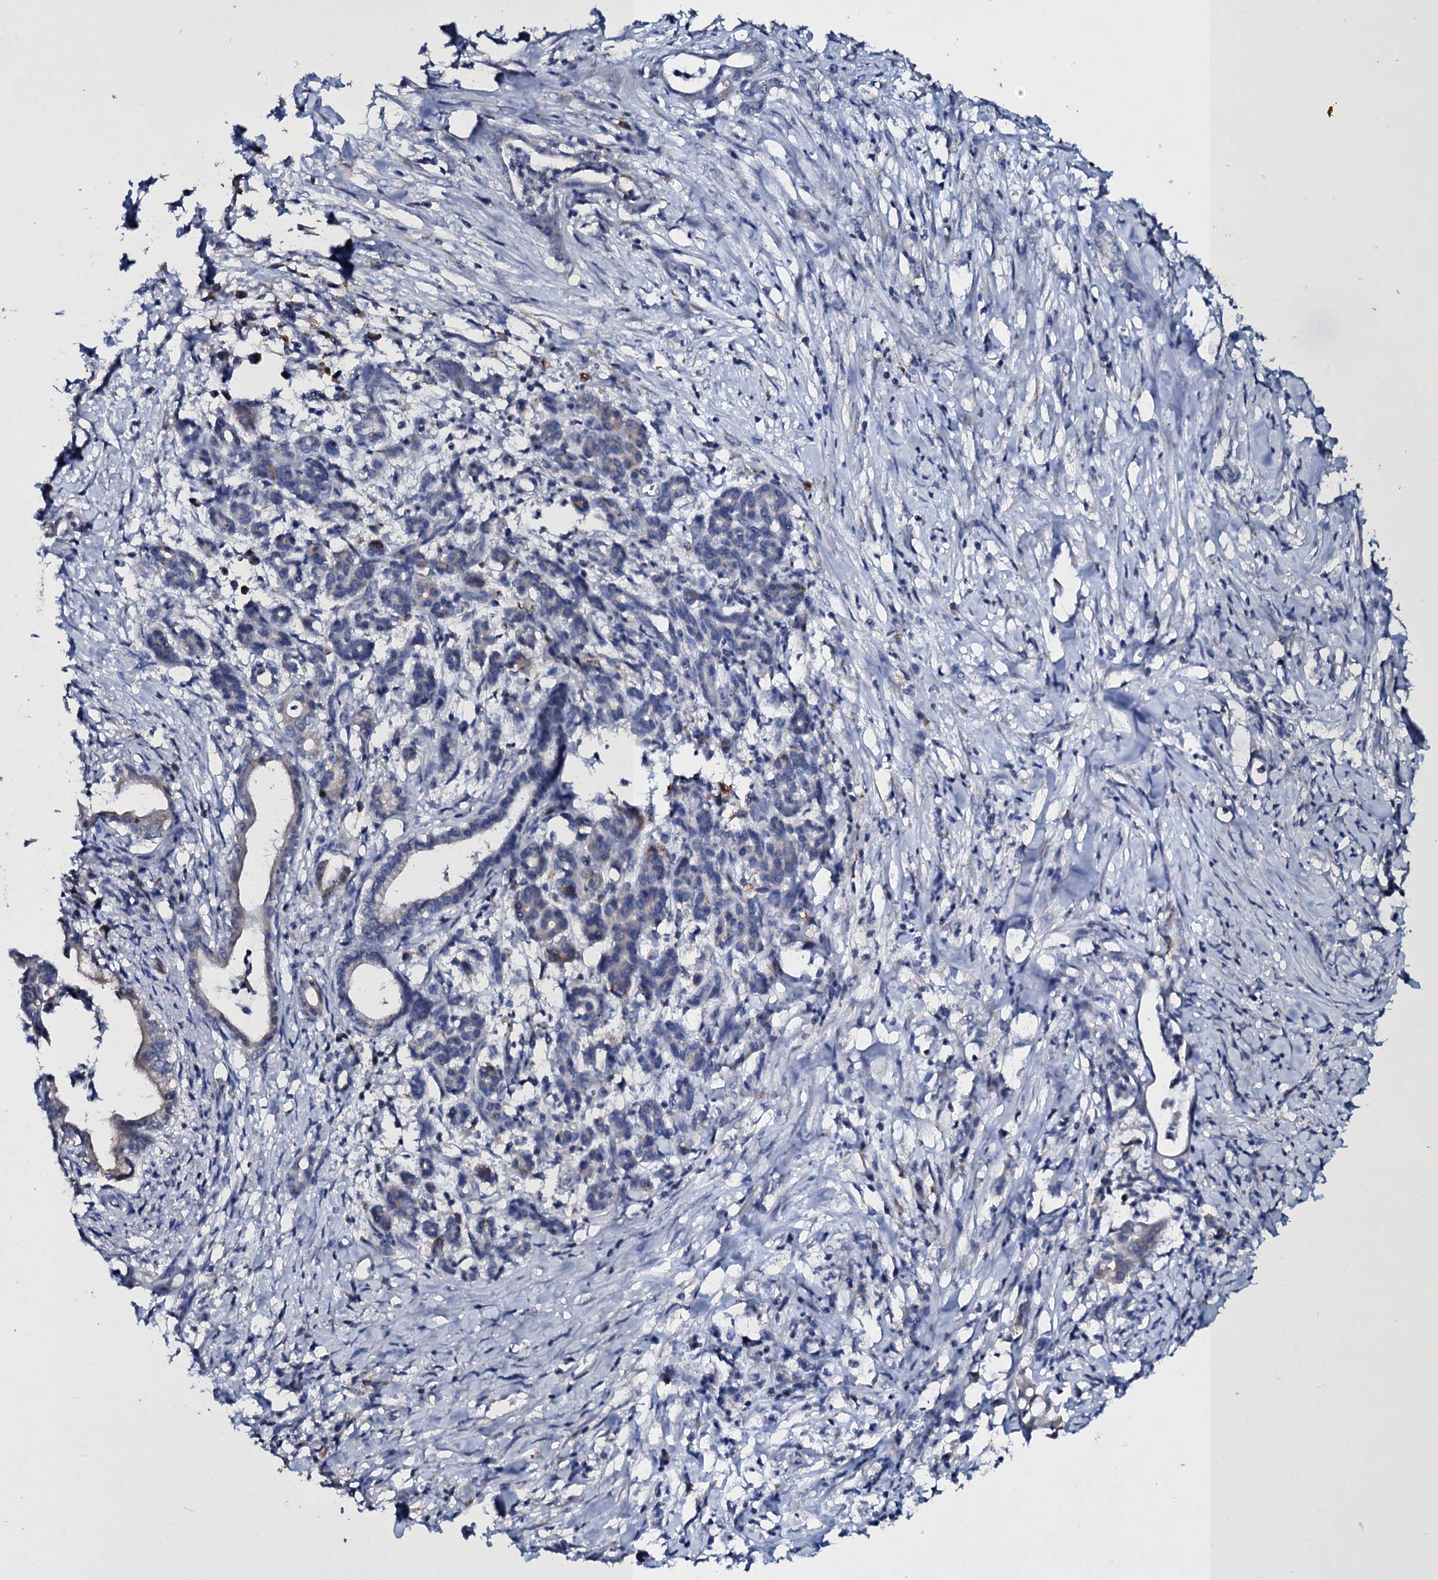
{"staining": {"intensity": "moderate", "quantity": "<25%", "location": "cytoplasmic/membranous"}, "tissue": "pancreatic cancer", "cell_type": "Tumor cells", "image_type": "cancer", "snomed": [{"axis": "morphology", "description": "Adenocarcinoma, NOS"}, {"axis": "topography", "description": "Pancreas"}], "caption": "Protein expression analysis of pancreatic cancer displays moderate cytoplasmic/membranous expression in approximately <25% of tumor cells. (Stains: DAB in brown, nuclei in blue, Microscopy: brightfield microscopy at high magnification).", "gene": "TPGS2", "patient": {"sex": "female", "age": 55}}